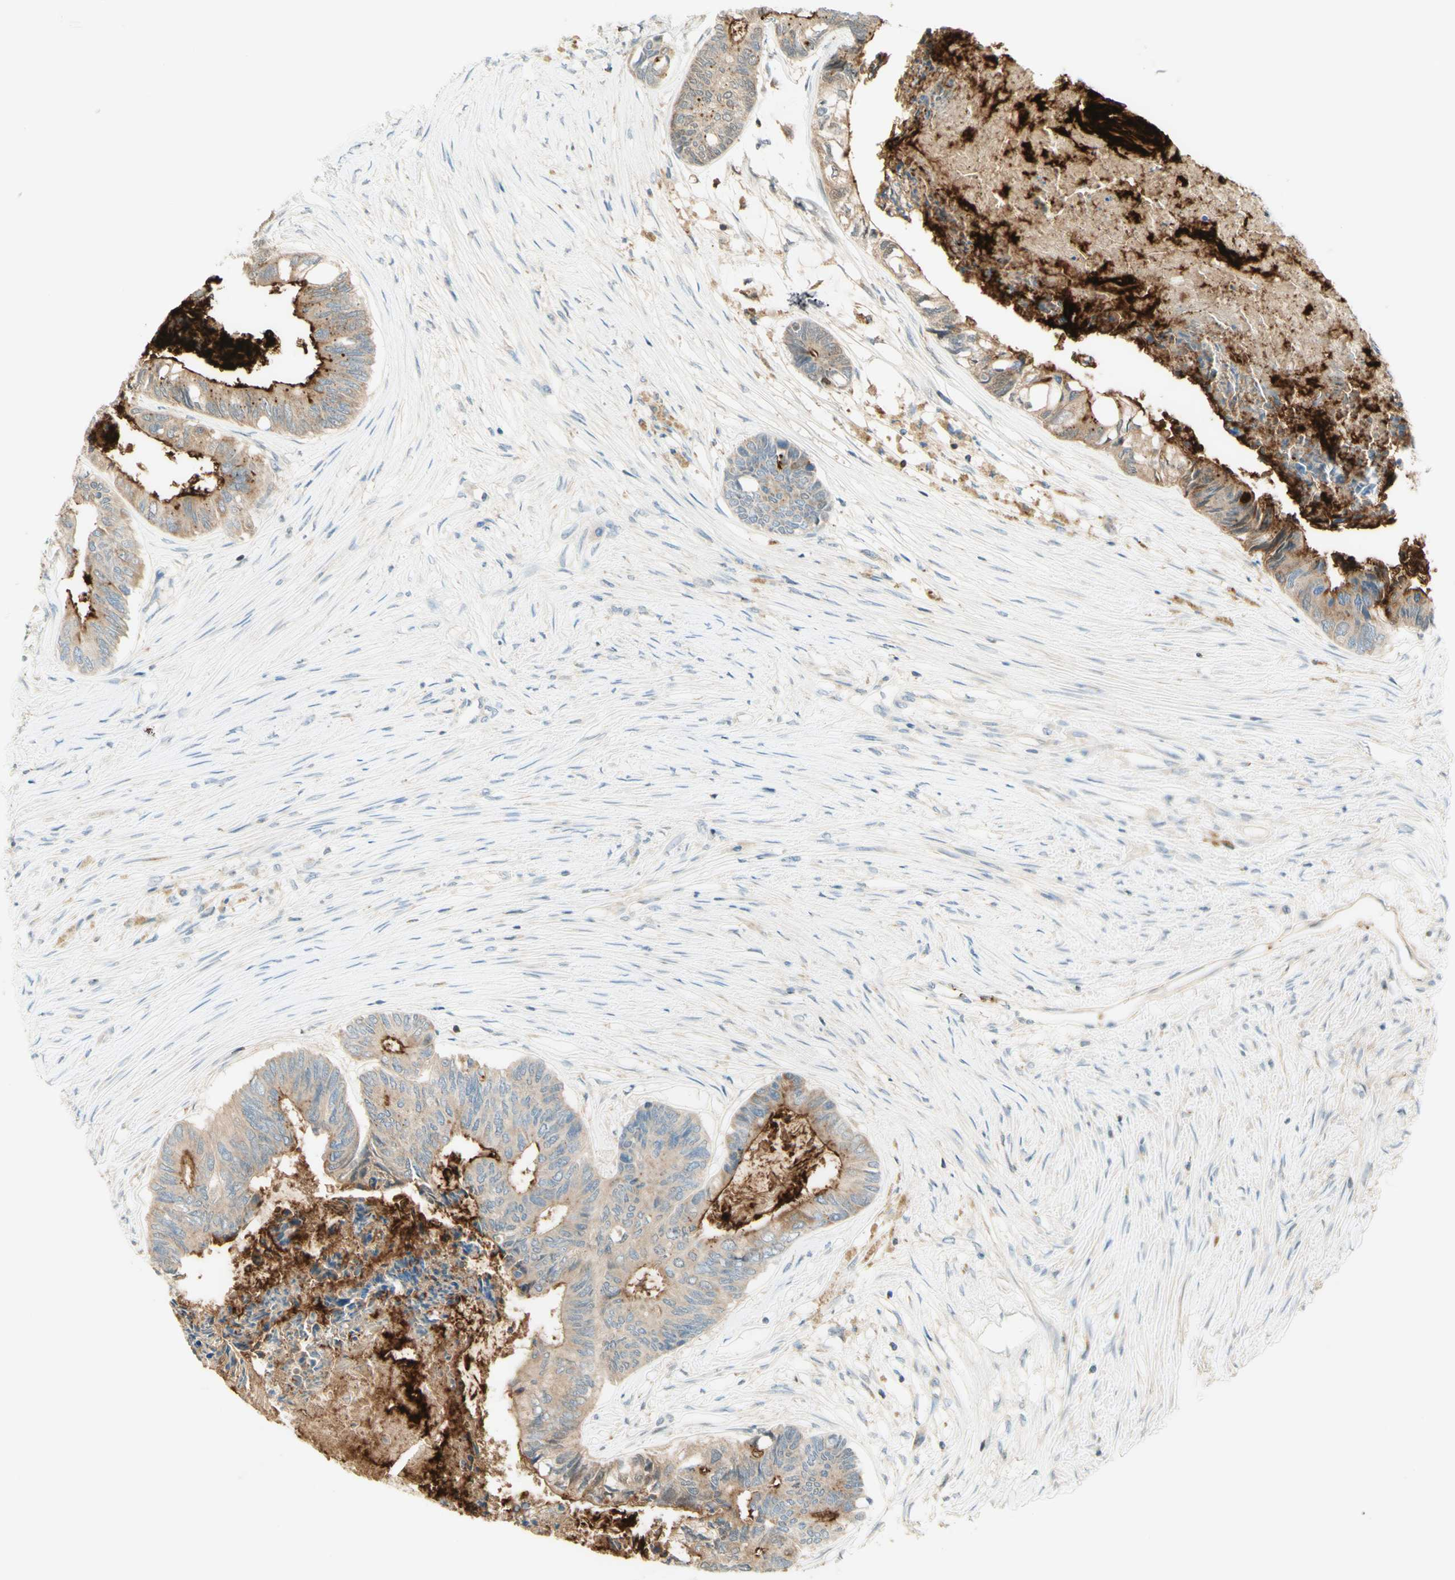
{"staining": {"intensity": "strong", "quantity": "25%-75%", "location": "cytoplasmic/membranous"}, "tissue": "colorectal cancer", "cell_type": "Tumor cells", "image_type": "cancer", "snomed": [{"axis": "morphology", "description": "Adenocarcinoma, NOS"}, {"axis": "topography", "description": "Rectum"}], "caption": "Colorectal adenocarcinoma was stained to show a protein in brown. There is high levels of strong cytoplasmic/membranous expression in approximately 25%-75% of tumor cells. (DAB = brown stain, brightfield microscopy at high magnification).", "gene": "PROM1", "patient": {"sex": "male", "age": 63}}